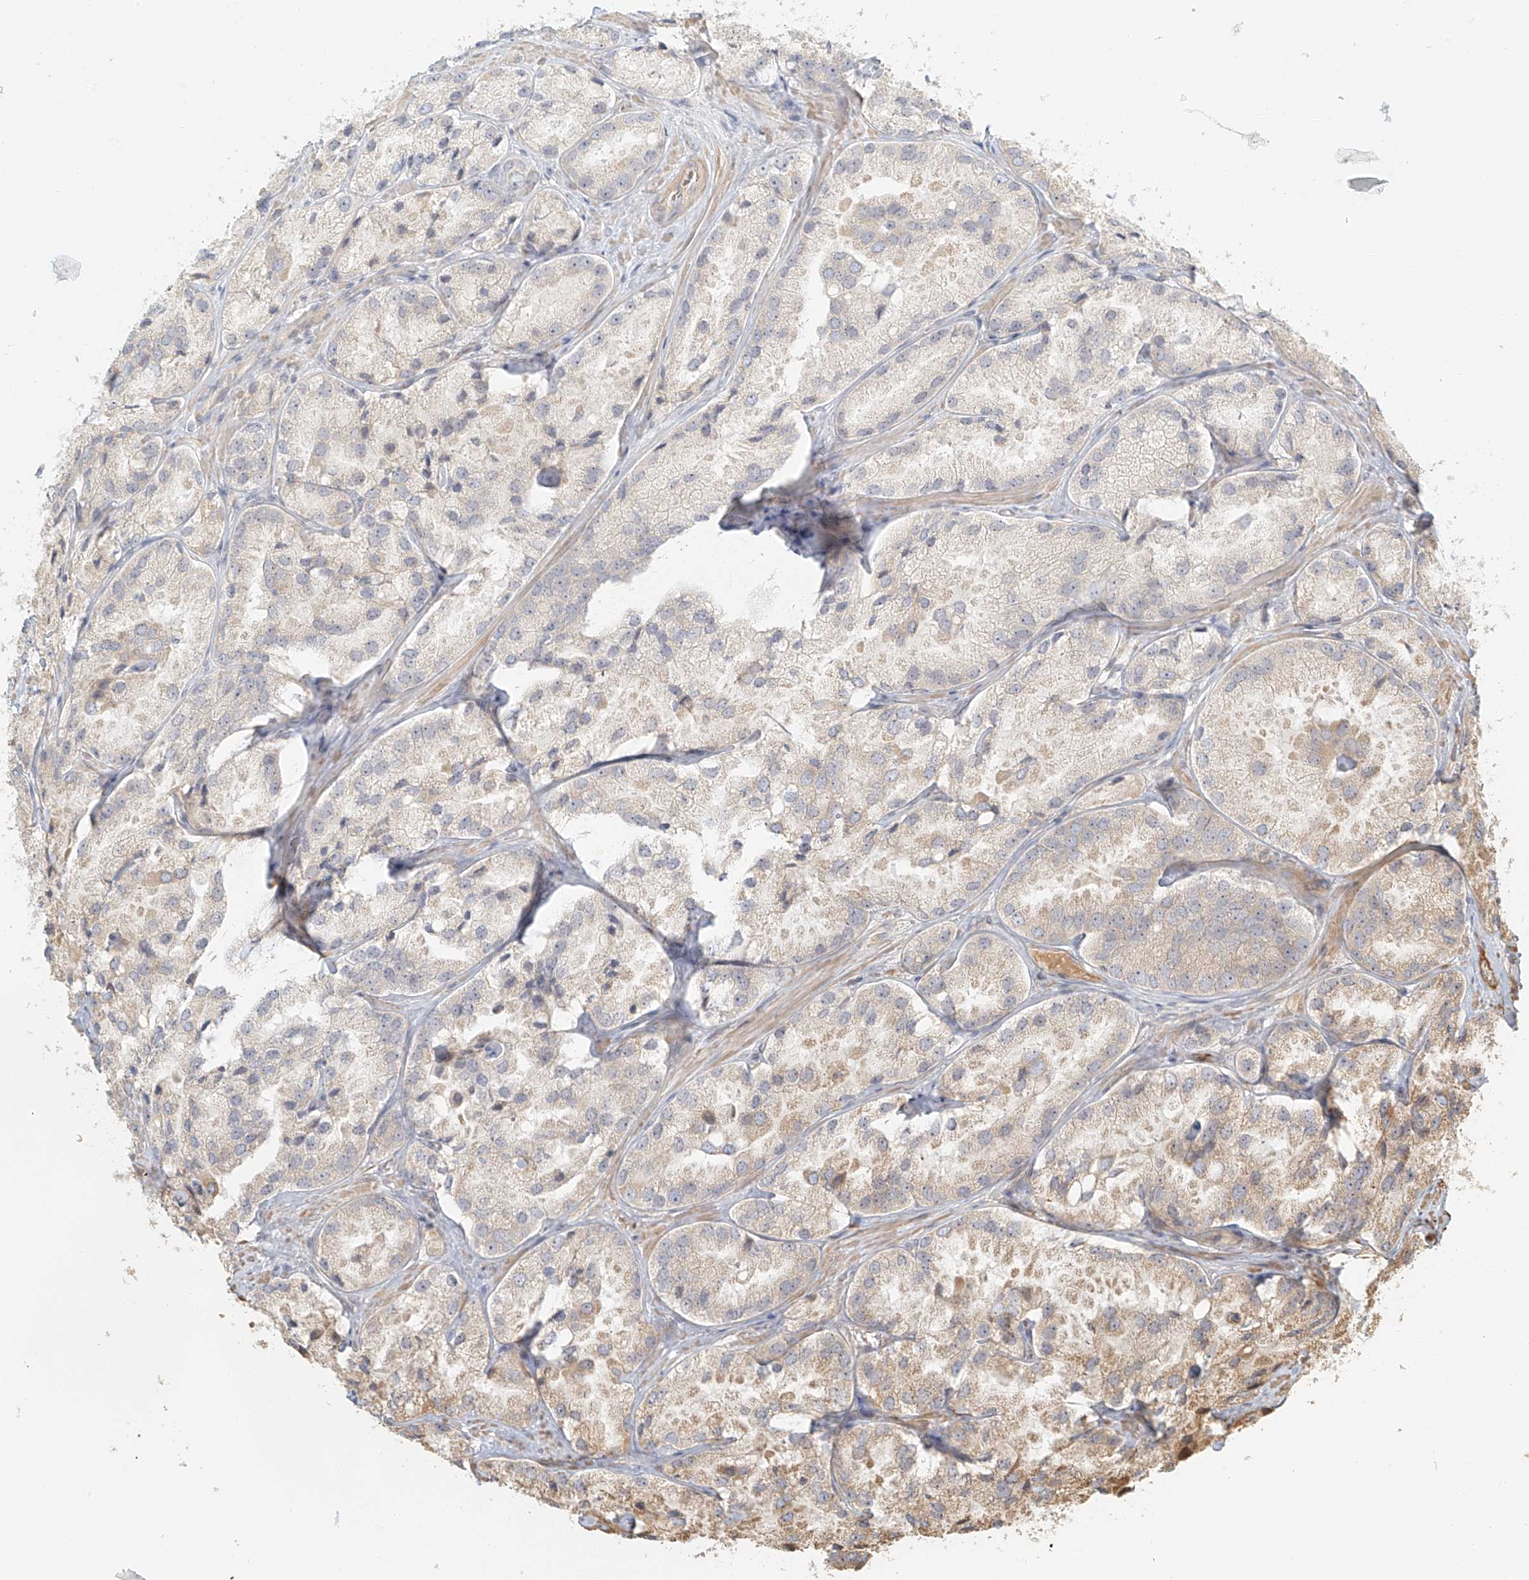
{"staining": {"intensity": "negative", "quantity": "none", "location": "none"}, "tissue": "prostate cancer", "cell_type": "Tumor cells", "image_type": "cancer", "snomed": [{"axis": "morphology", "description": "Adenocarcinoma, High grade"}, {"axis": "topography", "description": "Prostate"}], "caption": "An immunohistochemistry photomicrograph of adenocarcinoma (high-grade) (prostate) is shown. There is no staining in tumor cells of adenocarcinoma (high-grade) (prostate).", "gene": "UPK1B", "patient": {"sex": "male", "age": 66}}